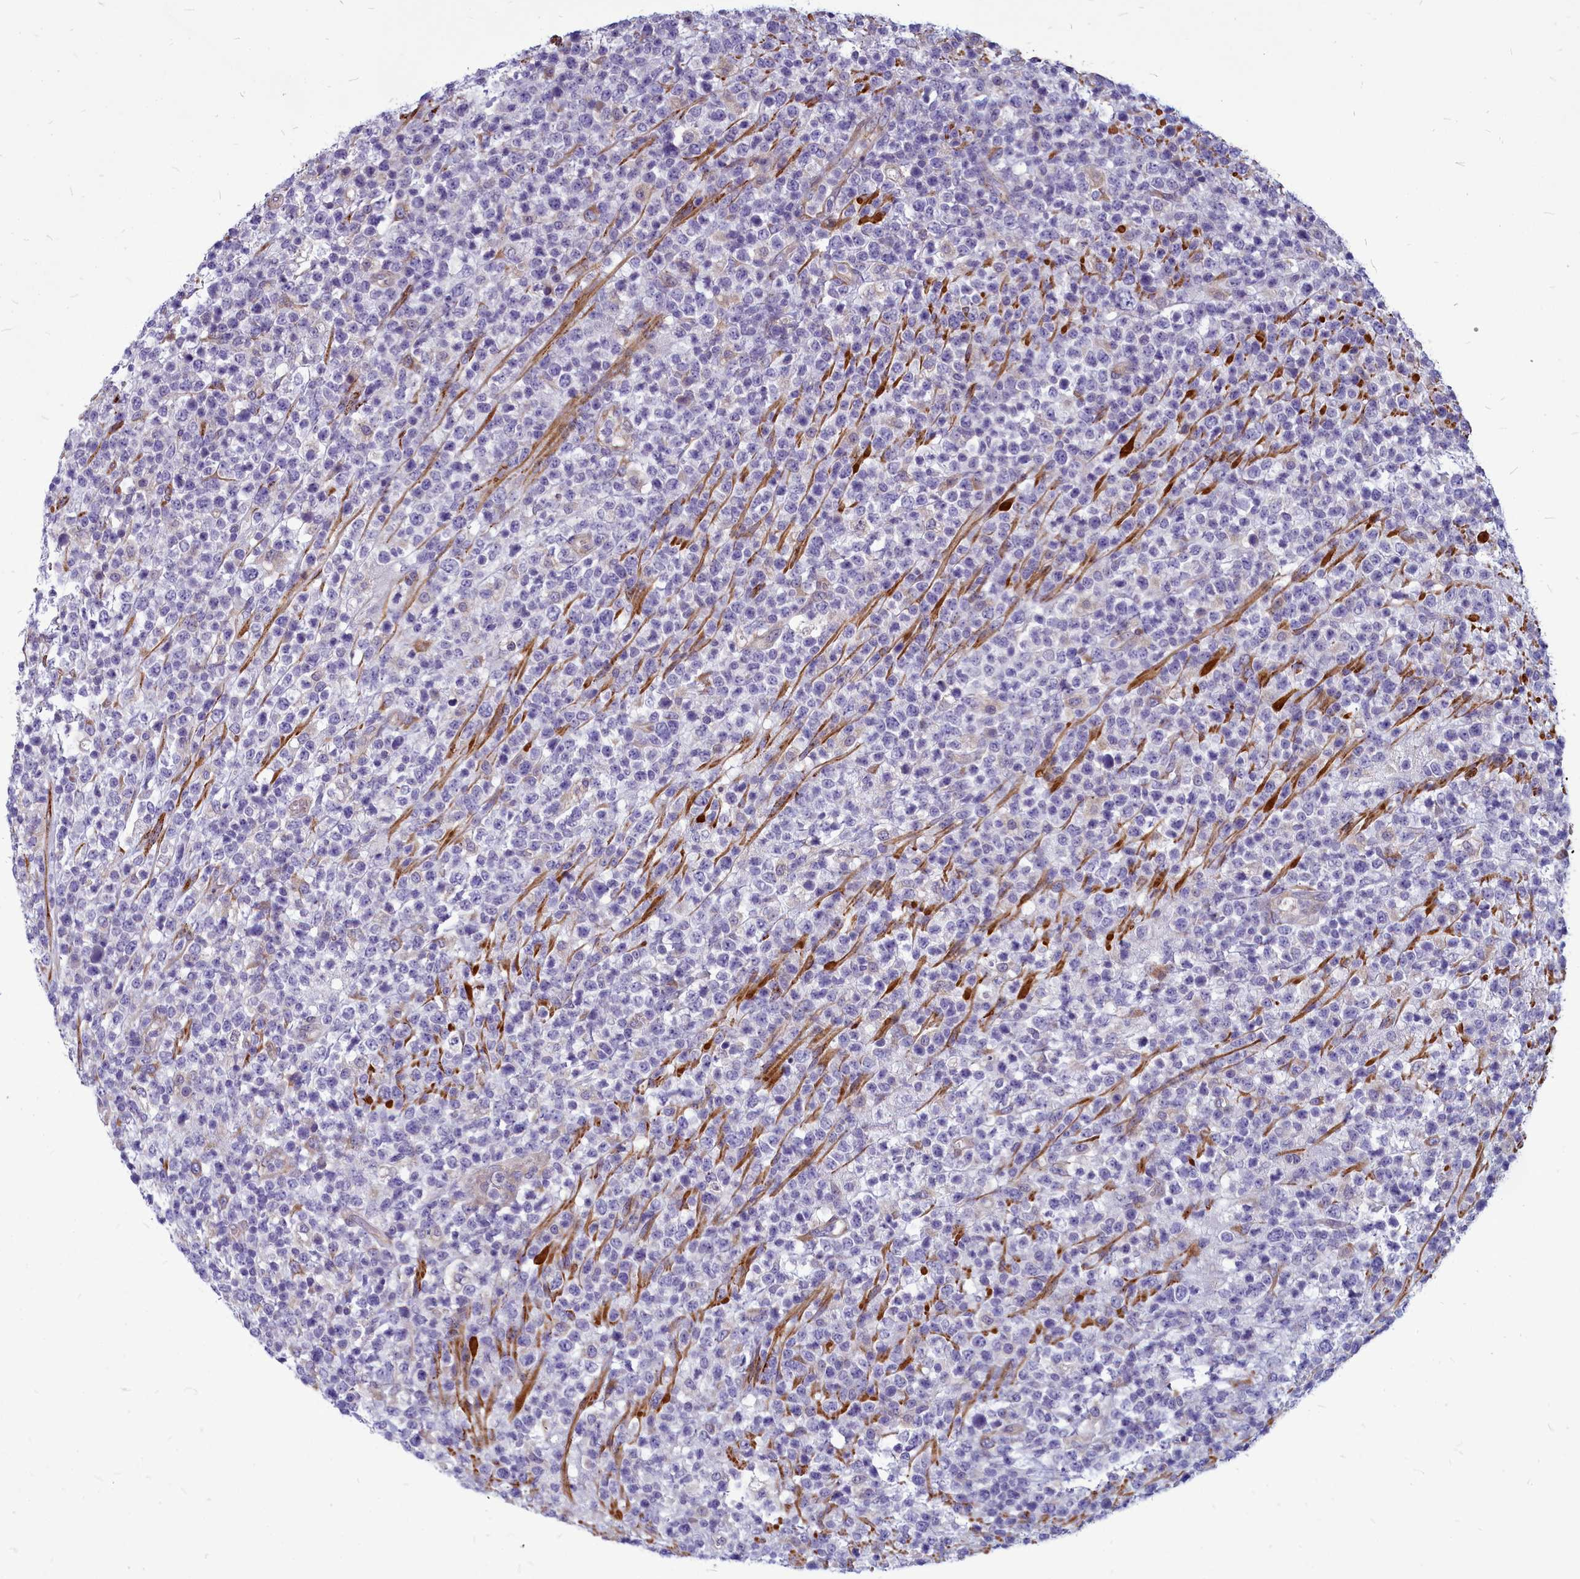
{"staining": {"intensity": "negative", "quantity": "none", "location": "none"}, "tissue": "lymphoma", "cell_type": "Tumor cells", "image_type": "cancer", "snomed": [{"axis": "morphology", "description": "Malignant lymphoma, non-Hodgkin's type, High grade"}, {"axis": "topography", "description": "Colon"}], "caption": "A high-resolution micrograph shows immunohistochemistry (IHC) staining of lymphoma, which exhibits no significant positivity in tumor cells. The staining is performed using DAB brown chromogen with nuclei counter-stained in using hematoxylin.", "gene": "SMPD4", "patient": {"sex": "female", "age": 53}}